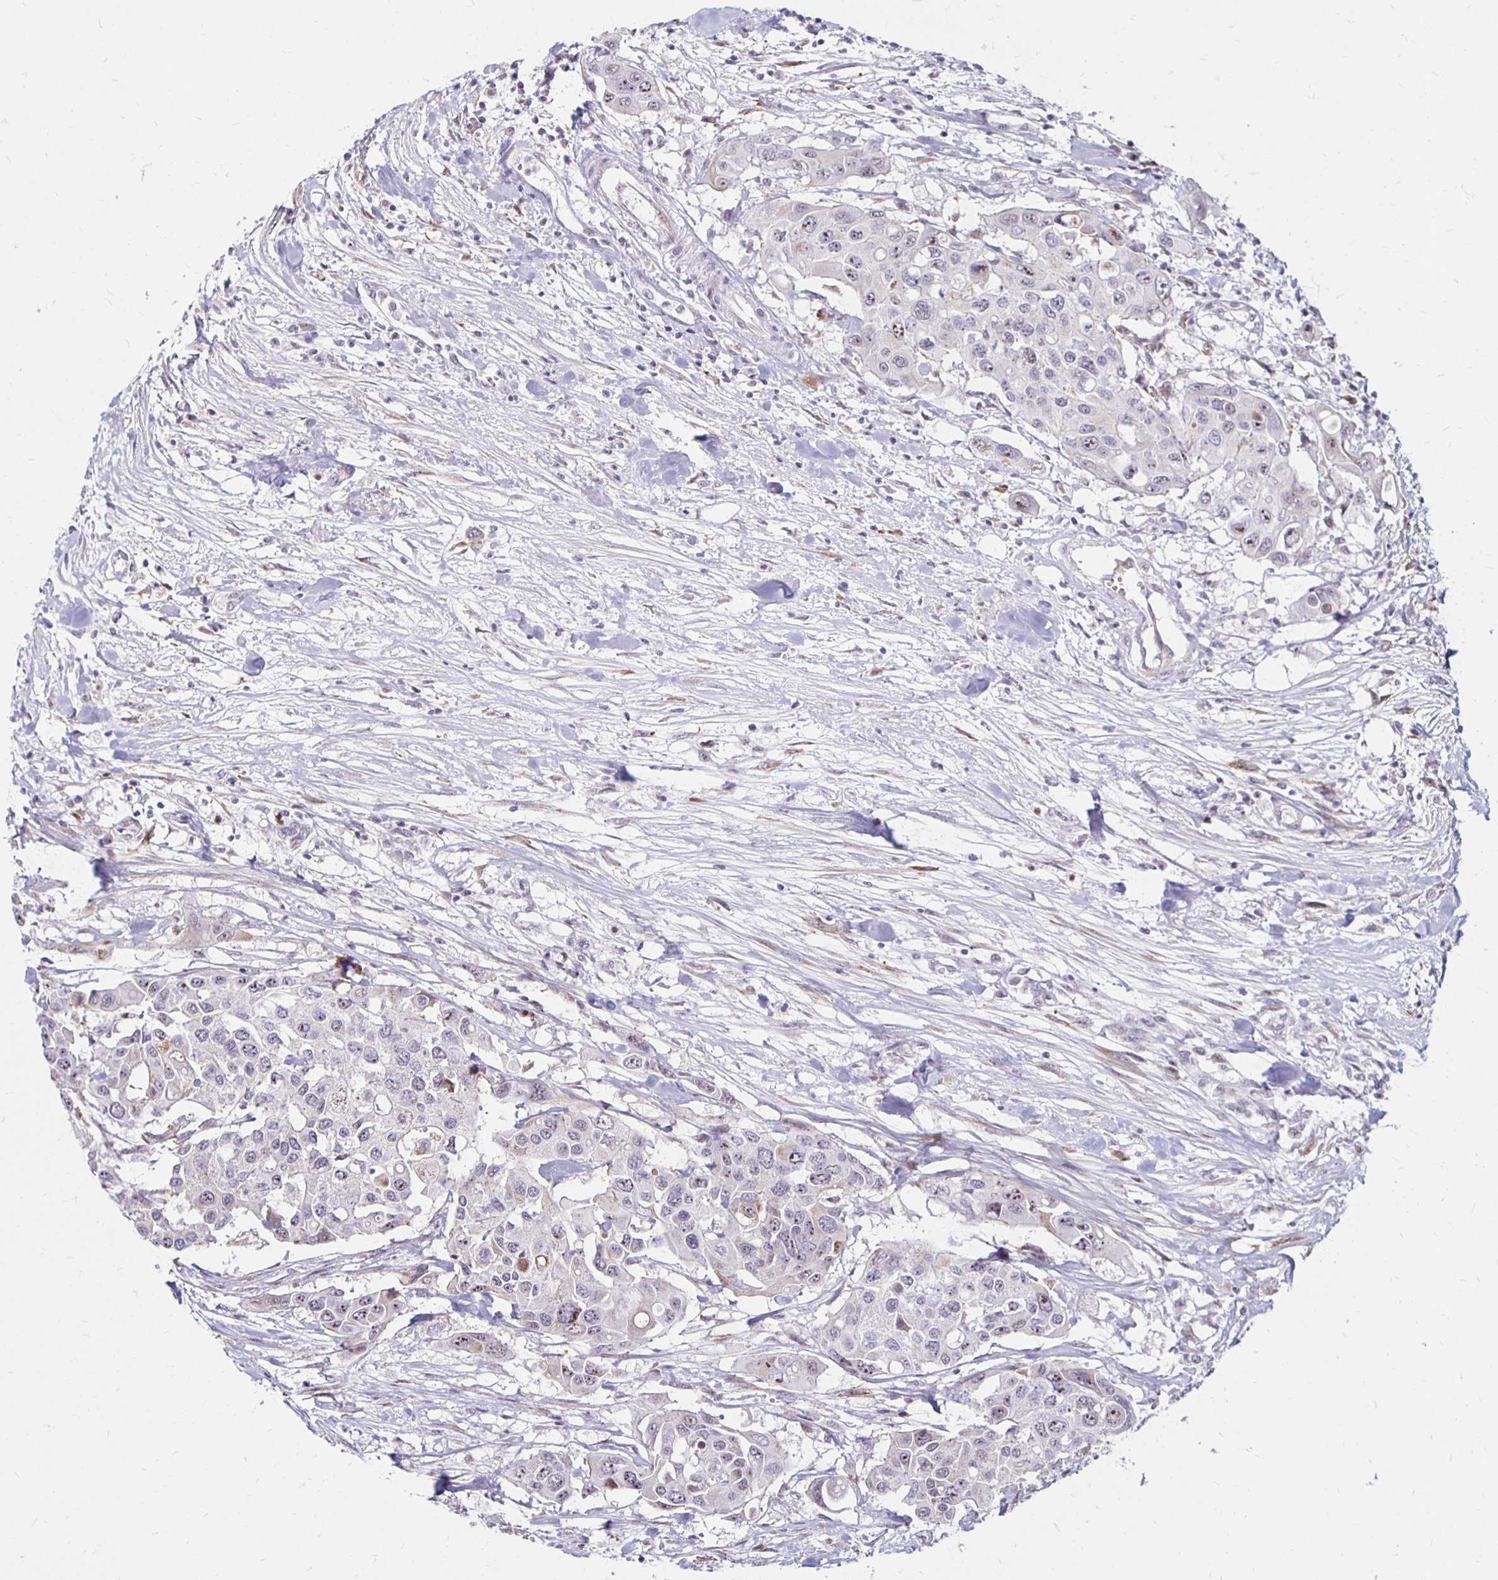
{"staining": {"intensity": "weak", "quantity": "<25%", "location": "nuclear"}, "tissue": "colorectal cancer", "cell_type": "Tumor cells", "image_type": "cancer", "snomed": [{"axis": "morphology", "description": "Adenocarcinoma, NOS"}, {"axis": "topography", "description": "Colon"}], "caption": "An immunohistochemistry histopathology image of colorectal cancer is shown. There is no staining in tumor cells of colorectal cancer.", "gene": "DAGLA", "patient": {"sex": "male", "age": 77}}